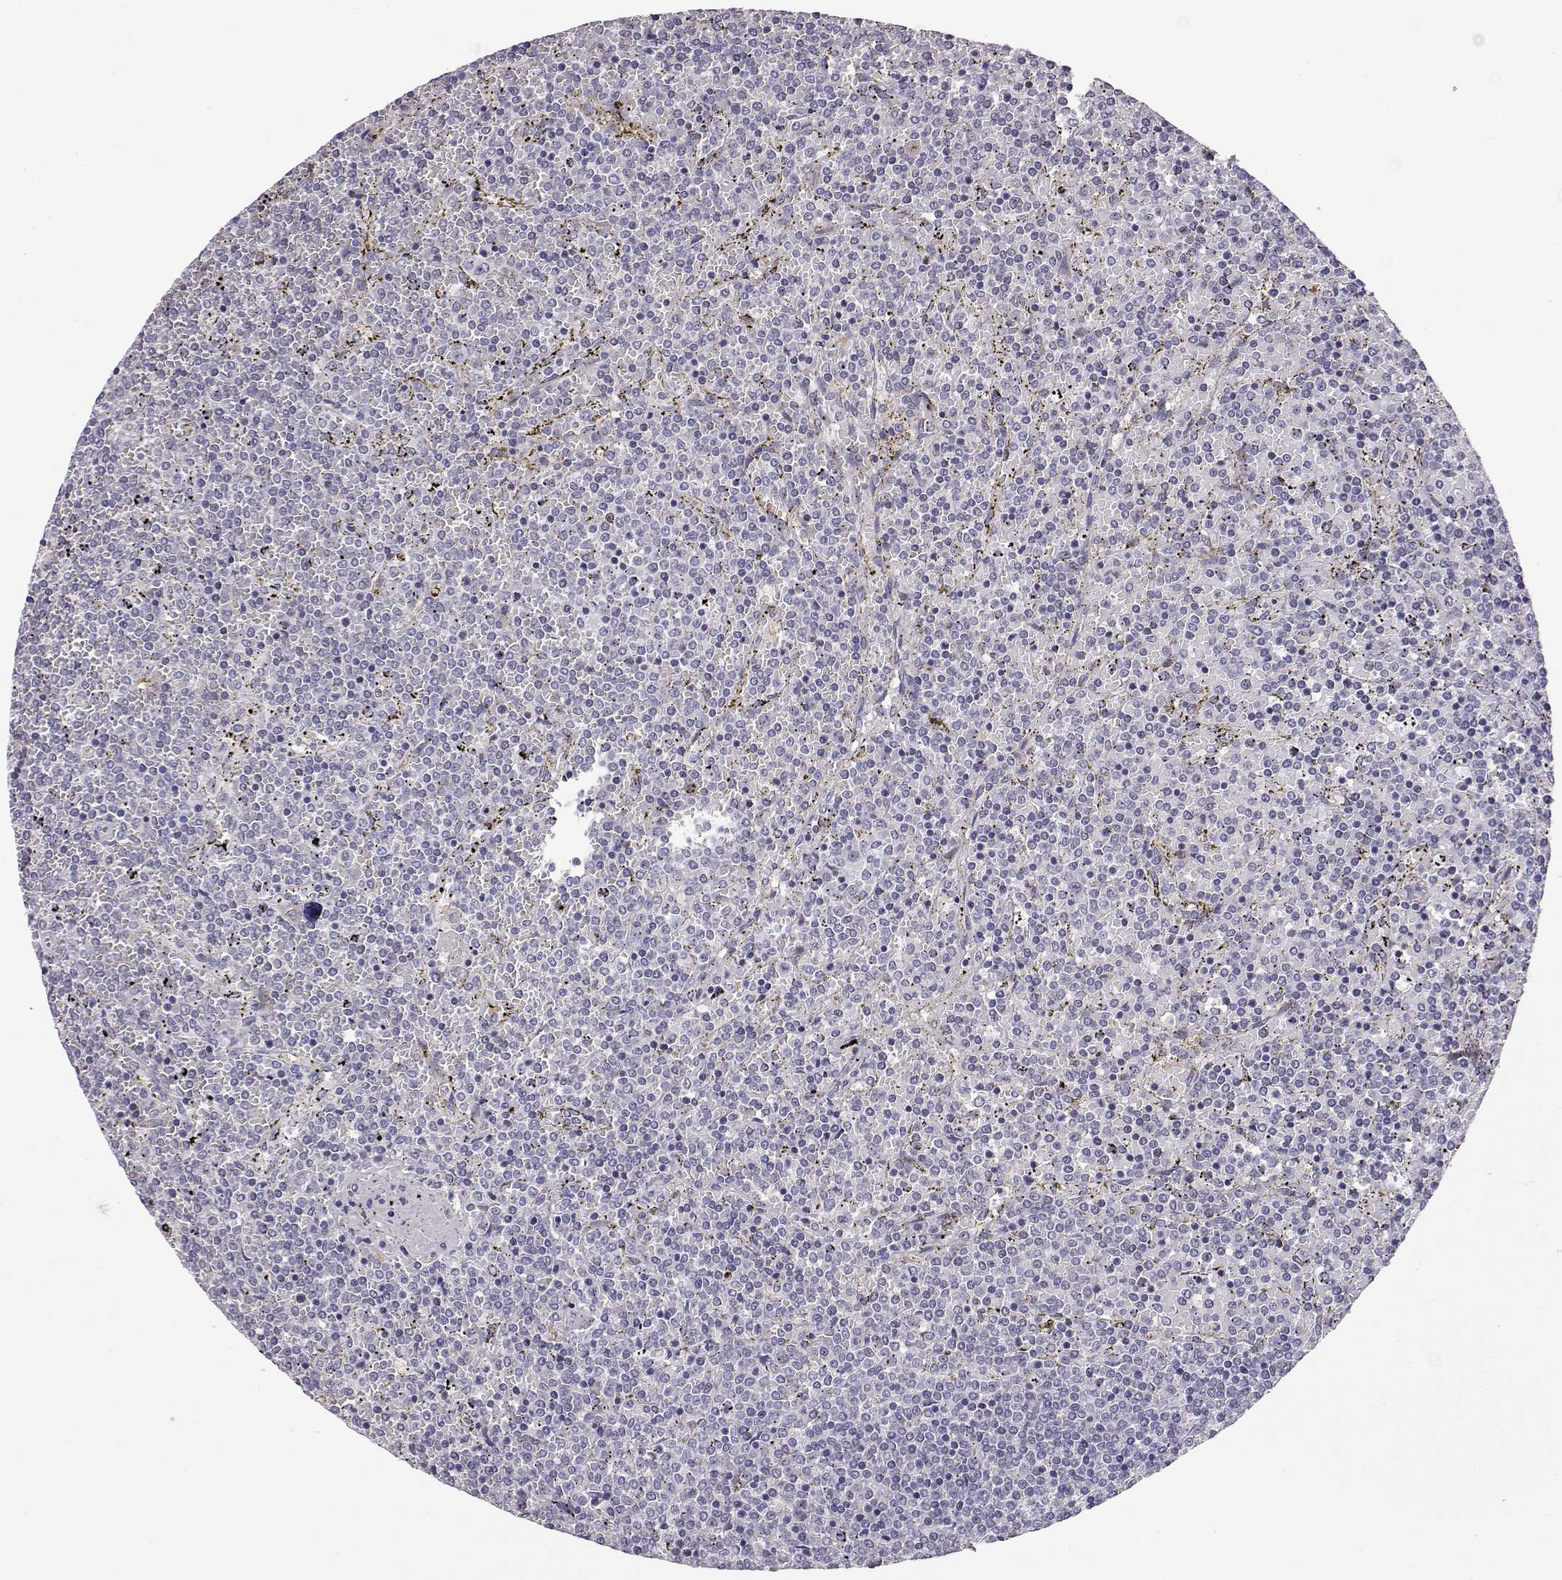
{"staining": {"intensity": "negative", "quantity": "none", "location": "none"}, "tissue": "lymphoma", "cell_type": "Tumor cells", "image_type": "cancer", "snomed": [{"axis": "morphology", "description": "Malignant lymphoma, non-Hodgkin's type, Low grade"}, {"axis": "topography", "description": "Spleen"}], "caption": "There is no significant expression in tumor cells of malignant lymphoma, non-Hodgkin's type (low-grade).", "gene": "AKR1B1", "patient": {"sex": "female", "age": 77}}